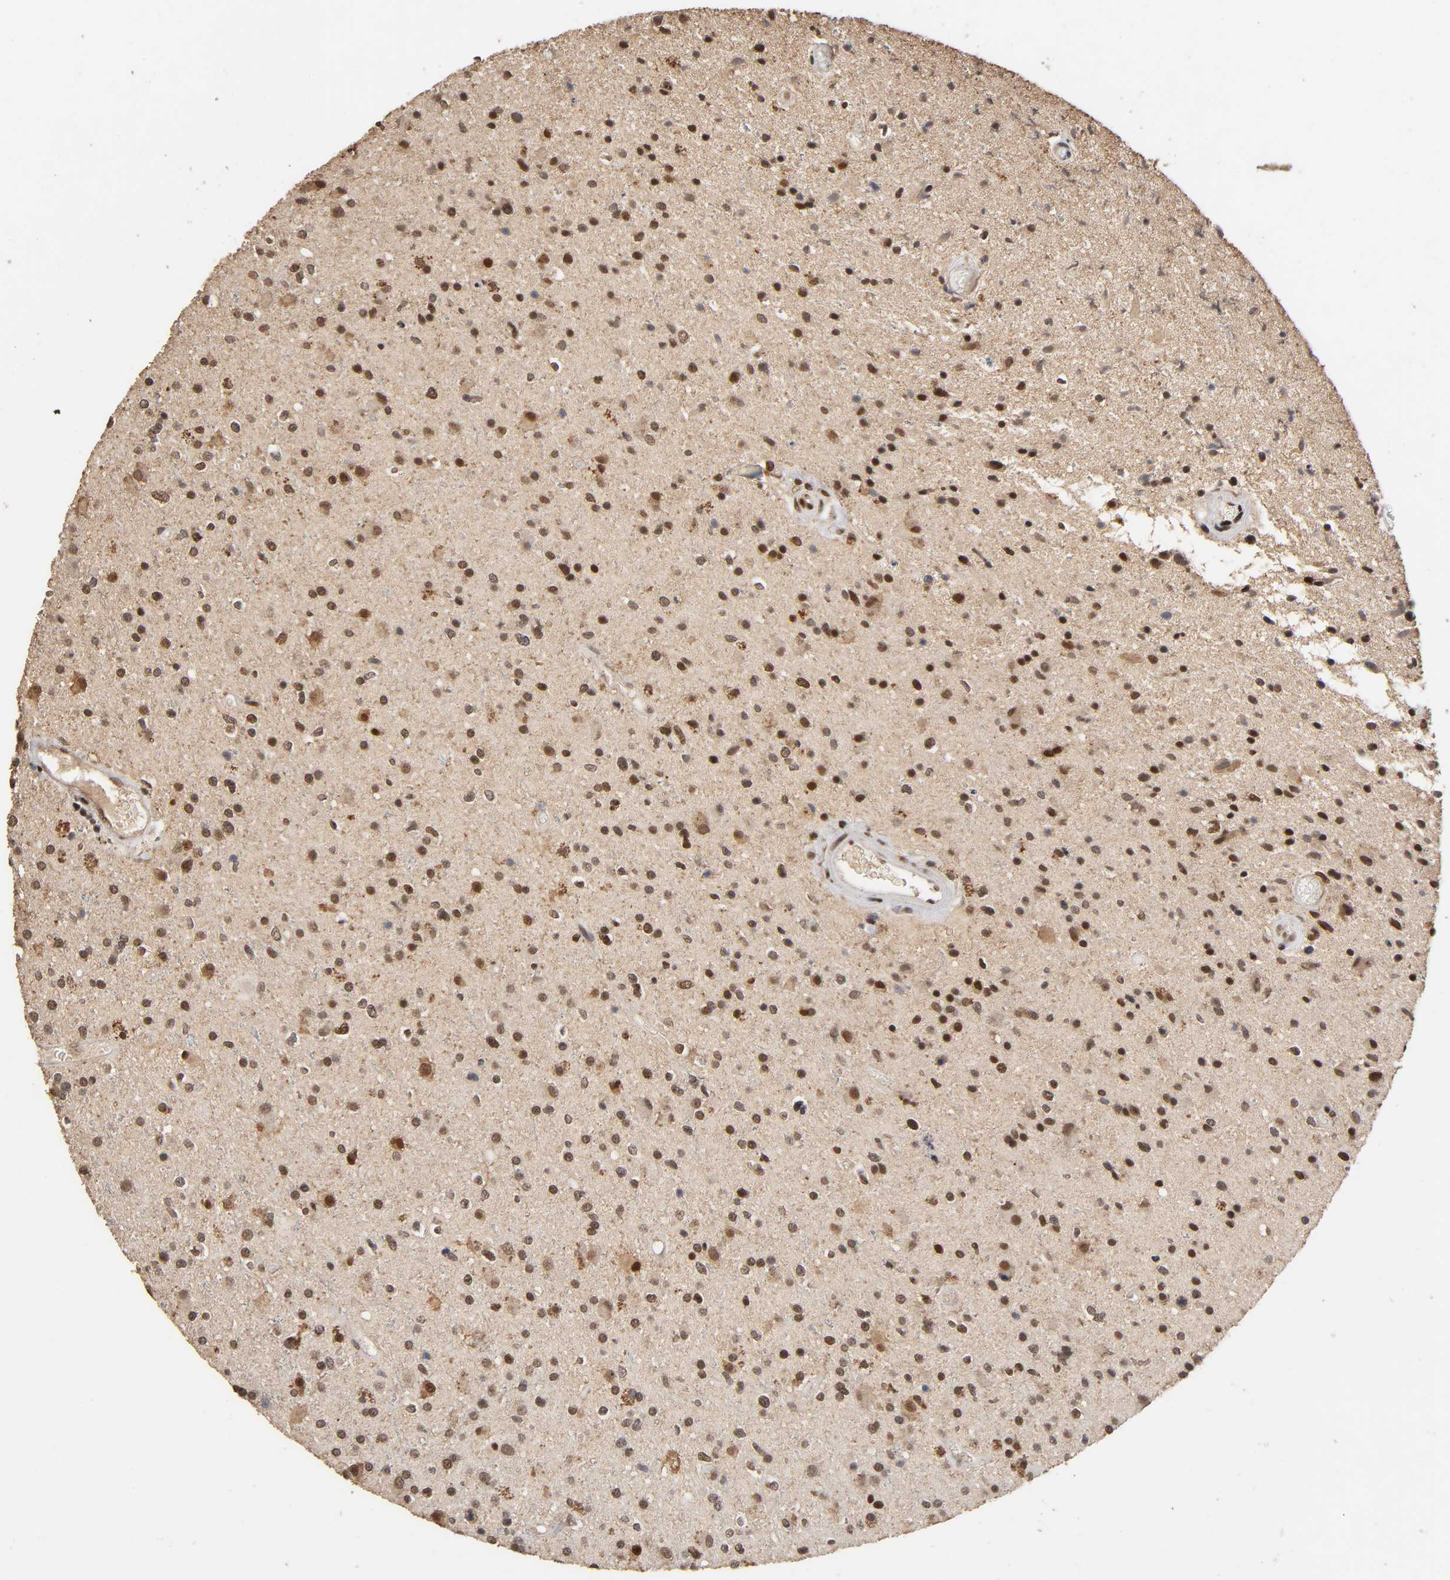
{"staining": {"intensity": "strong", "quantity": ">75%", "location": "cytoplasmic/membranous,nuclear"}, "tissue": "glioma", "cell_type": "Tumor cells", "image_type": "cancer", "snomed": [{"axis": "morphology", "description": "Glioma, malignant, High grade"}, {"axis": "topography", "description": "Brain"}], "caption": "A brown stain labels strong cytoplasmic/membranous and nuclear expression of a protein in malignant glioma (high-grade) tumor cells.", "gene": "ZNF384", "patient": {"sex": "male", "age": 33}}